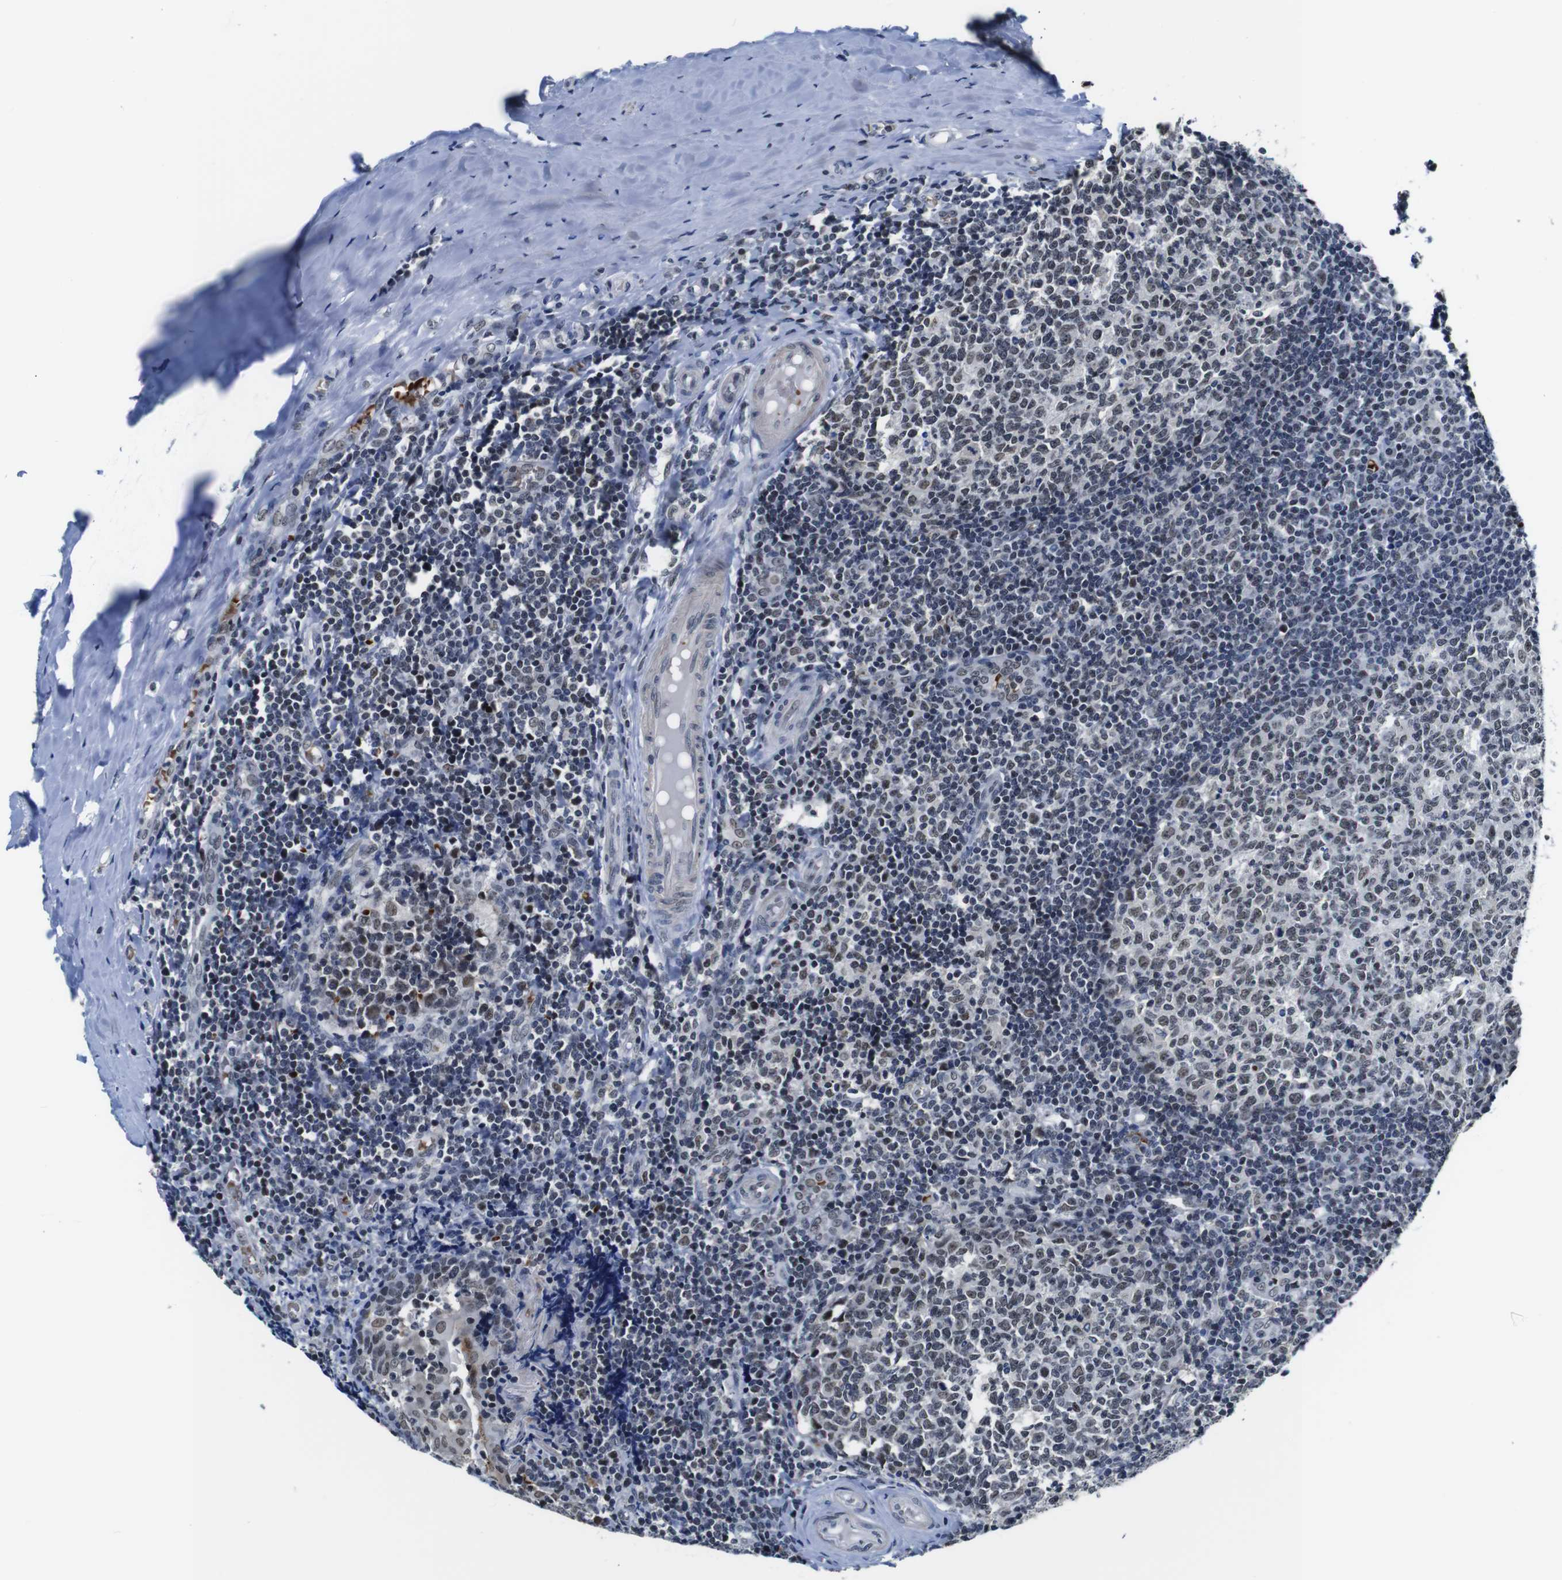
{"staining": {"intensity": "weak", "quantity": "25%-75%", "location": "nuclear"}, "tissue": "tonsil", "cell_type": "Germinal center cells", "image_type": "normal", "snomed": [{"axis": "morphology", "description": "Normal tissue, NOS"}, {"axis": "topography", "description": "Tonsil"}], "caption": "High-power microscopy captured an immunohistochemistry (IHC) micrograph of unremarkable tonsil, revealing weak nuclear staining in approximately 25%-75% of germinal center cells. Immunohistochemistry (ihc) stains the protein in brown and the nuclei are stained blue.", "gene": "ILDR2", "patient": {"sex": "female", "age": 19}}